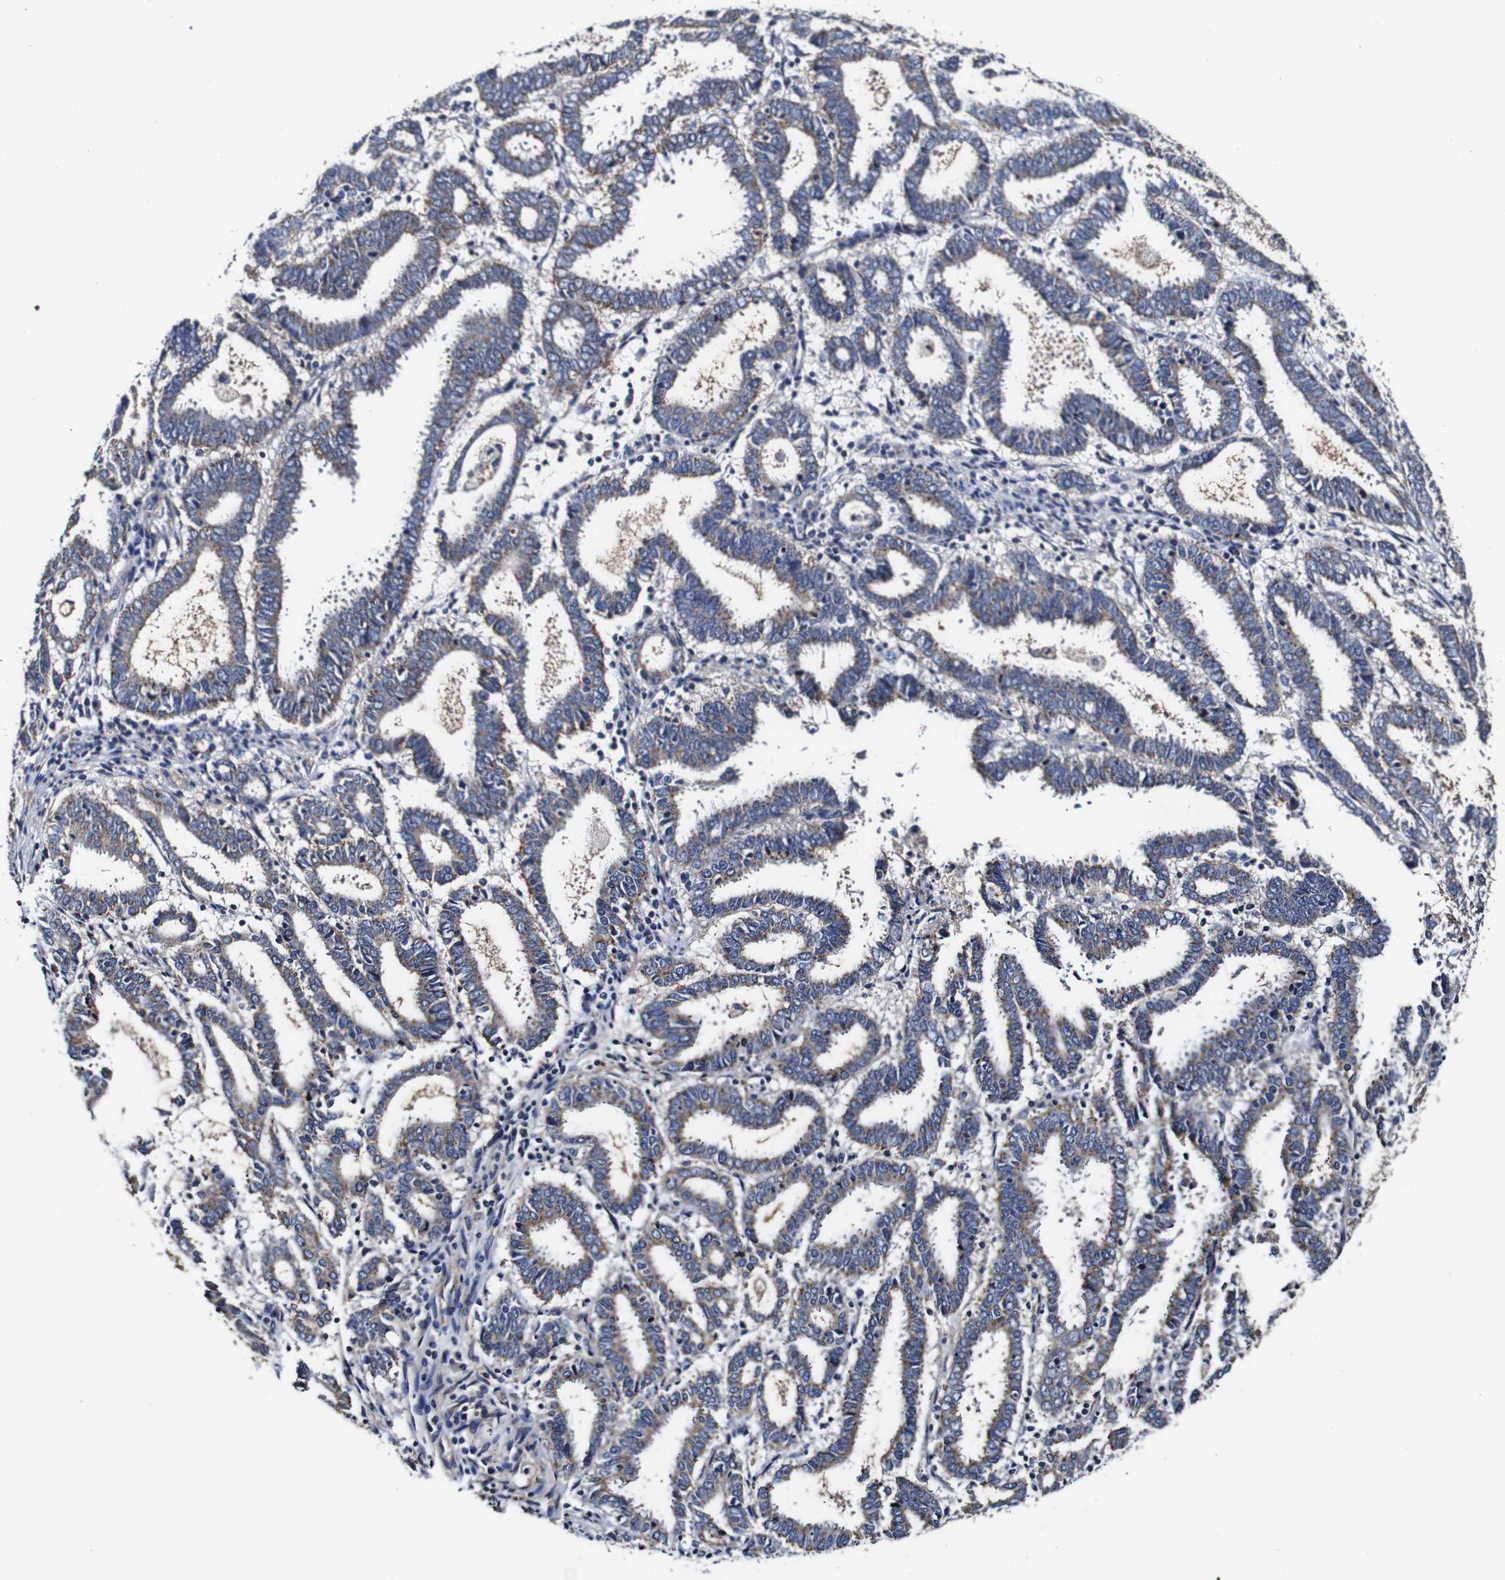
{"staining": {"intensity": "weak", "quantity": "25%-75%", "location": "cytoplasmic/membranous"}, "tissue": "endometrial cancer", "cell_type": "Tumor cells", "image_type": "cancer", "snomed": [{"axis": "morphology", "description": "Adenocarcinoma, NOS"}, {"axis": "topography", "description": "Uterus"}], "caption": "Human adenocarcinoma (endometrial) stained for a protein (brown) exhibits weak cytoplasmic/membranous positive staining in about 25%-75% of tumor cells.", "gene": "PDCD6IP", "patient": {"sex": "female", "age": 83}}